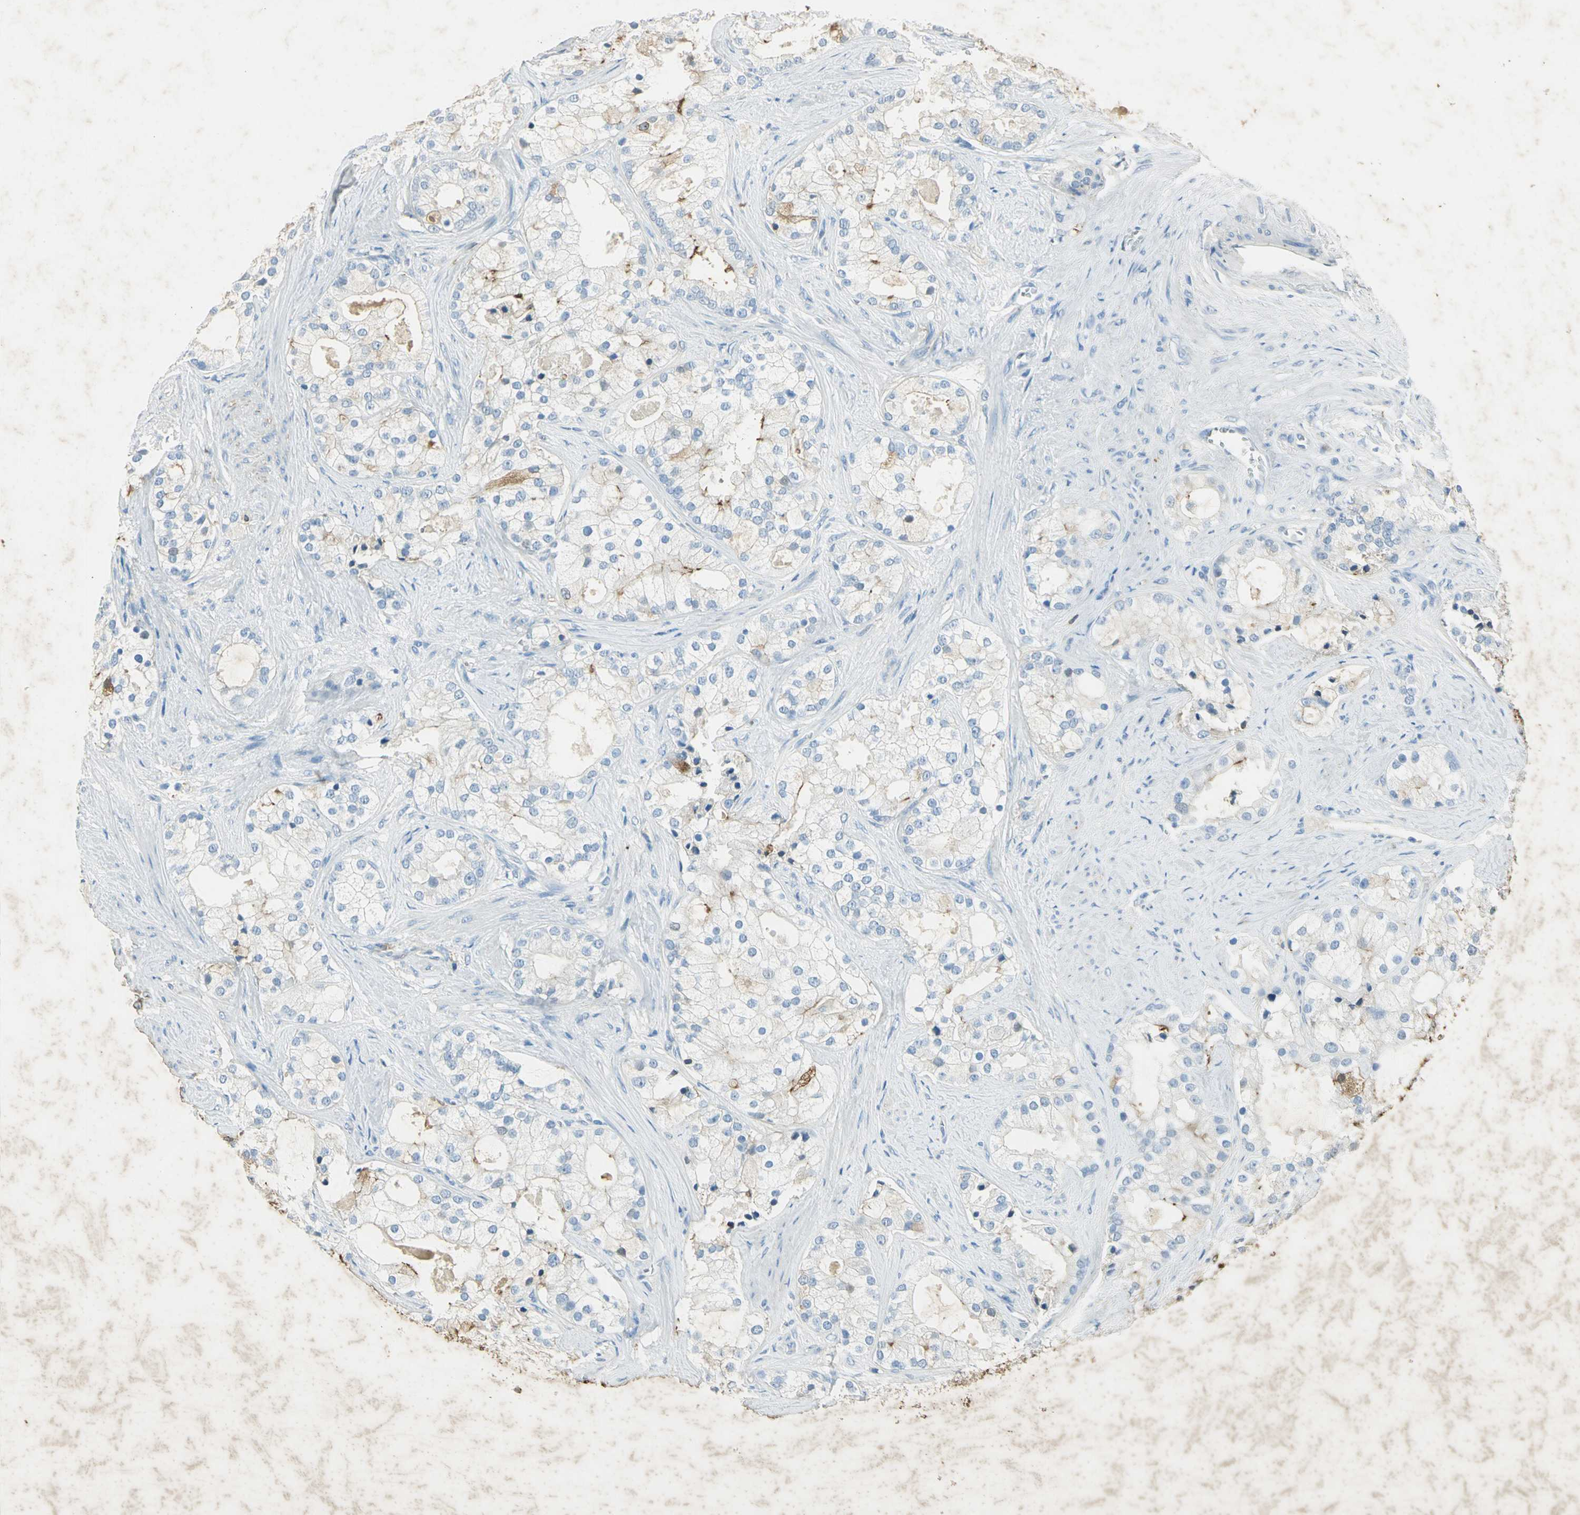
{"staining": {"intensity": "negative", "quantity": "none", "location": "none"}, "tissue": "prostate cancer", "cell_type": "Tumor cells", "image_type": "cancer", "snomed": [{"axis": "morphology", "description": "Adenocarcinoma, Low grade"}, {"axis": "topography", "description": "Prostate"}], "caption": "DAB (3,3'-diaminobenzidine) immunohistochemical staining of human low-grade adenocarcinoma (prostate) displays no significant expression in tumor cells.", "gene": "ANXA4", "patient": {"sex": "male", "age": 58}}